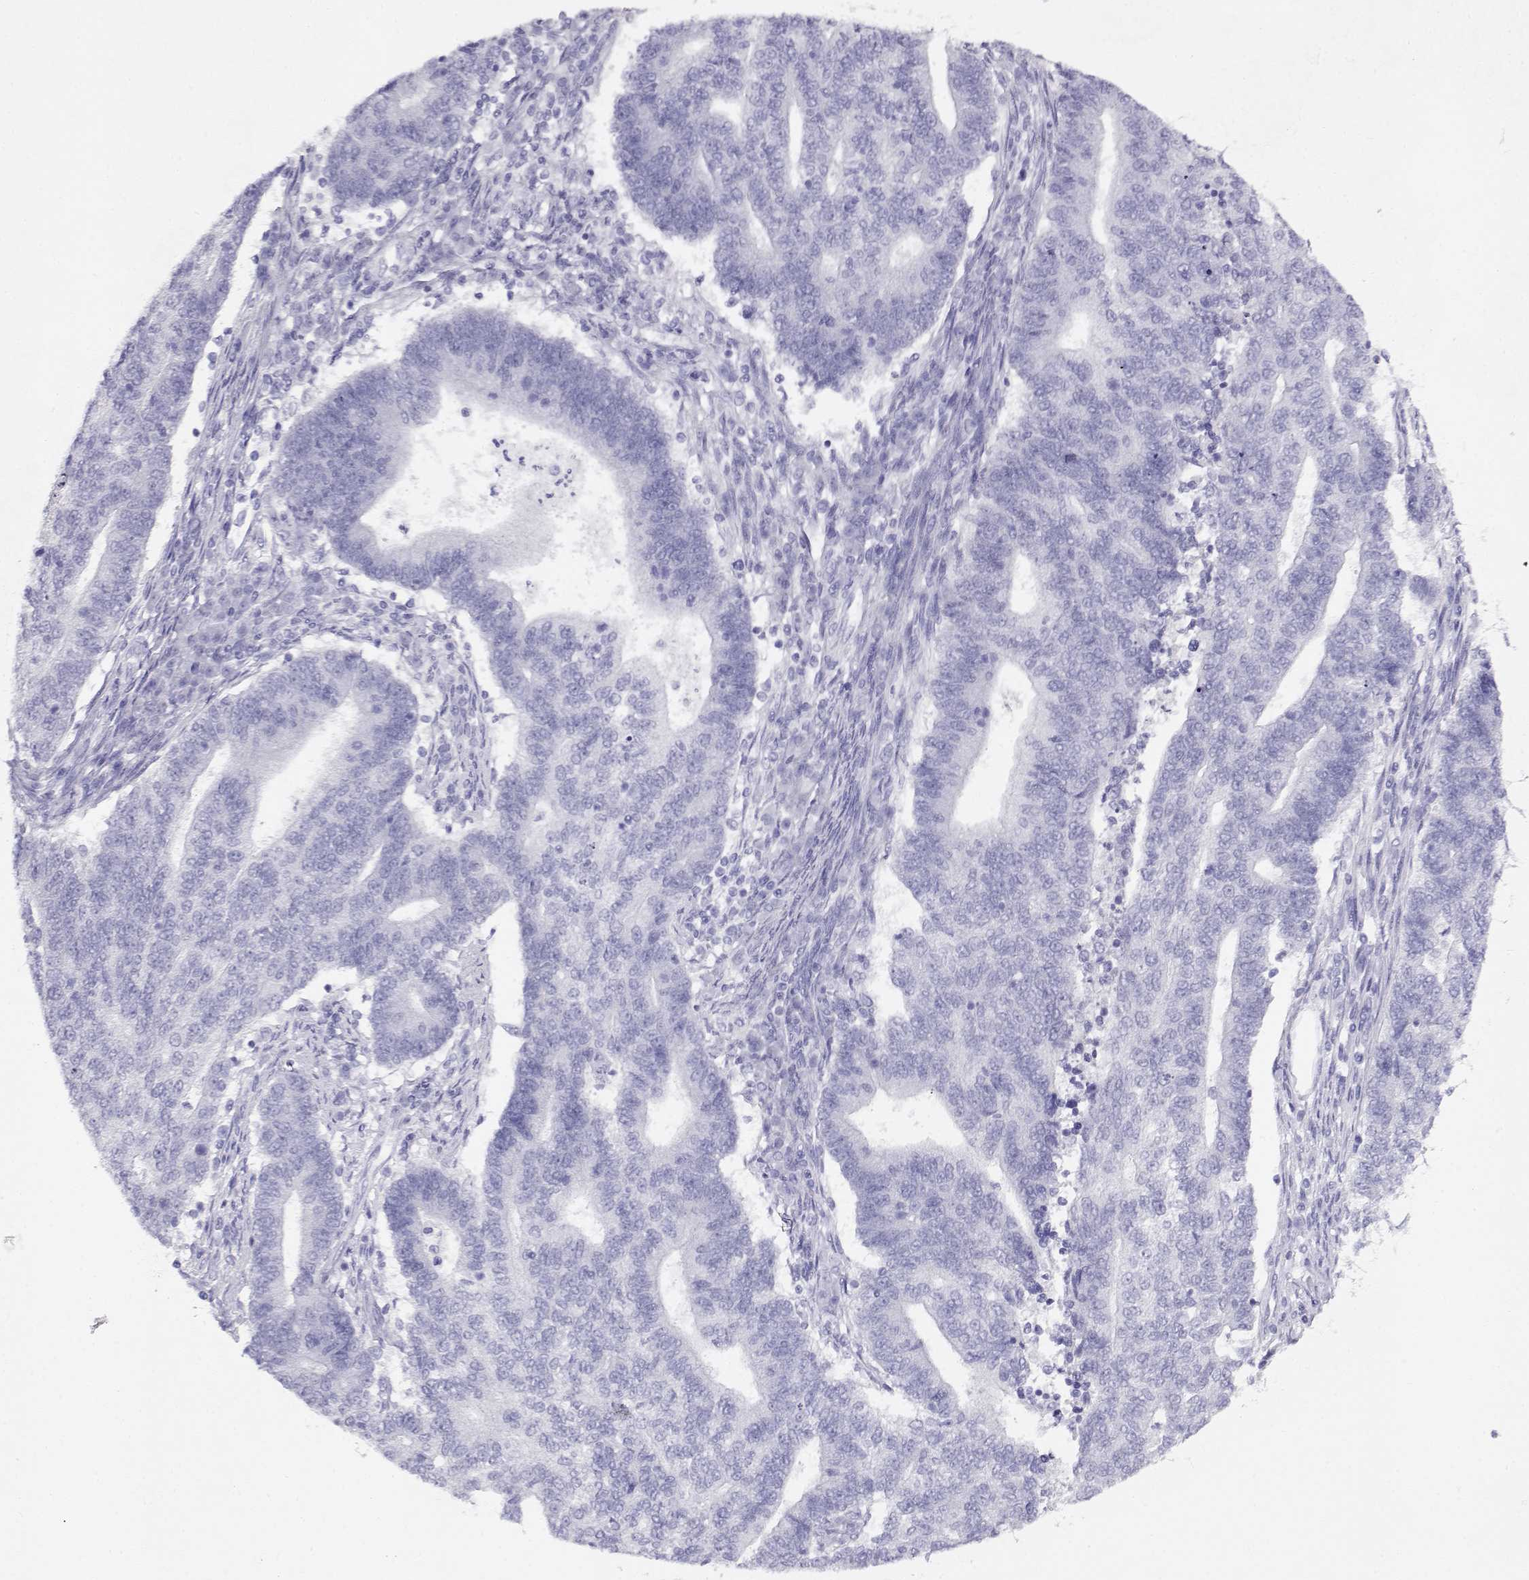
{"staining": {"intensity": "negative", "quantity": "none", "location": "none"}, "tissue": "endometrial cancer", "cell_type": "Tumor cells", "image_type": "cancer", "snomed": [{"axis": "morphology", "description": "Adenocarcinoma, NOS"}, {"axis": "topography", "description": "Uterus"}, {"axis": "topography", "description": "Endometrium"}], "caption": "Immunohistochemistry (IHC) image of endometrial adenocarcinoma stained for a protein (brown), which displays no positivity in tumor cells.", "gene": "CABS1", "patient": {"sex": "female", "age": 54}}